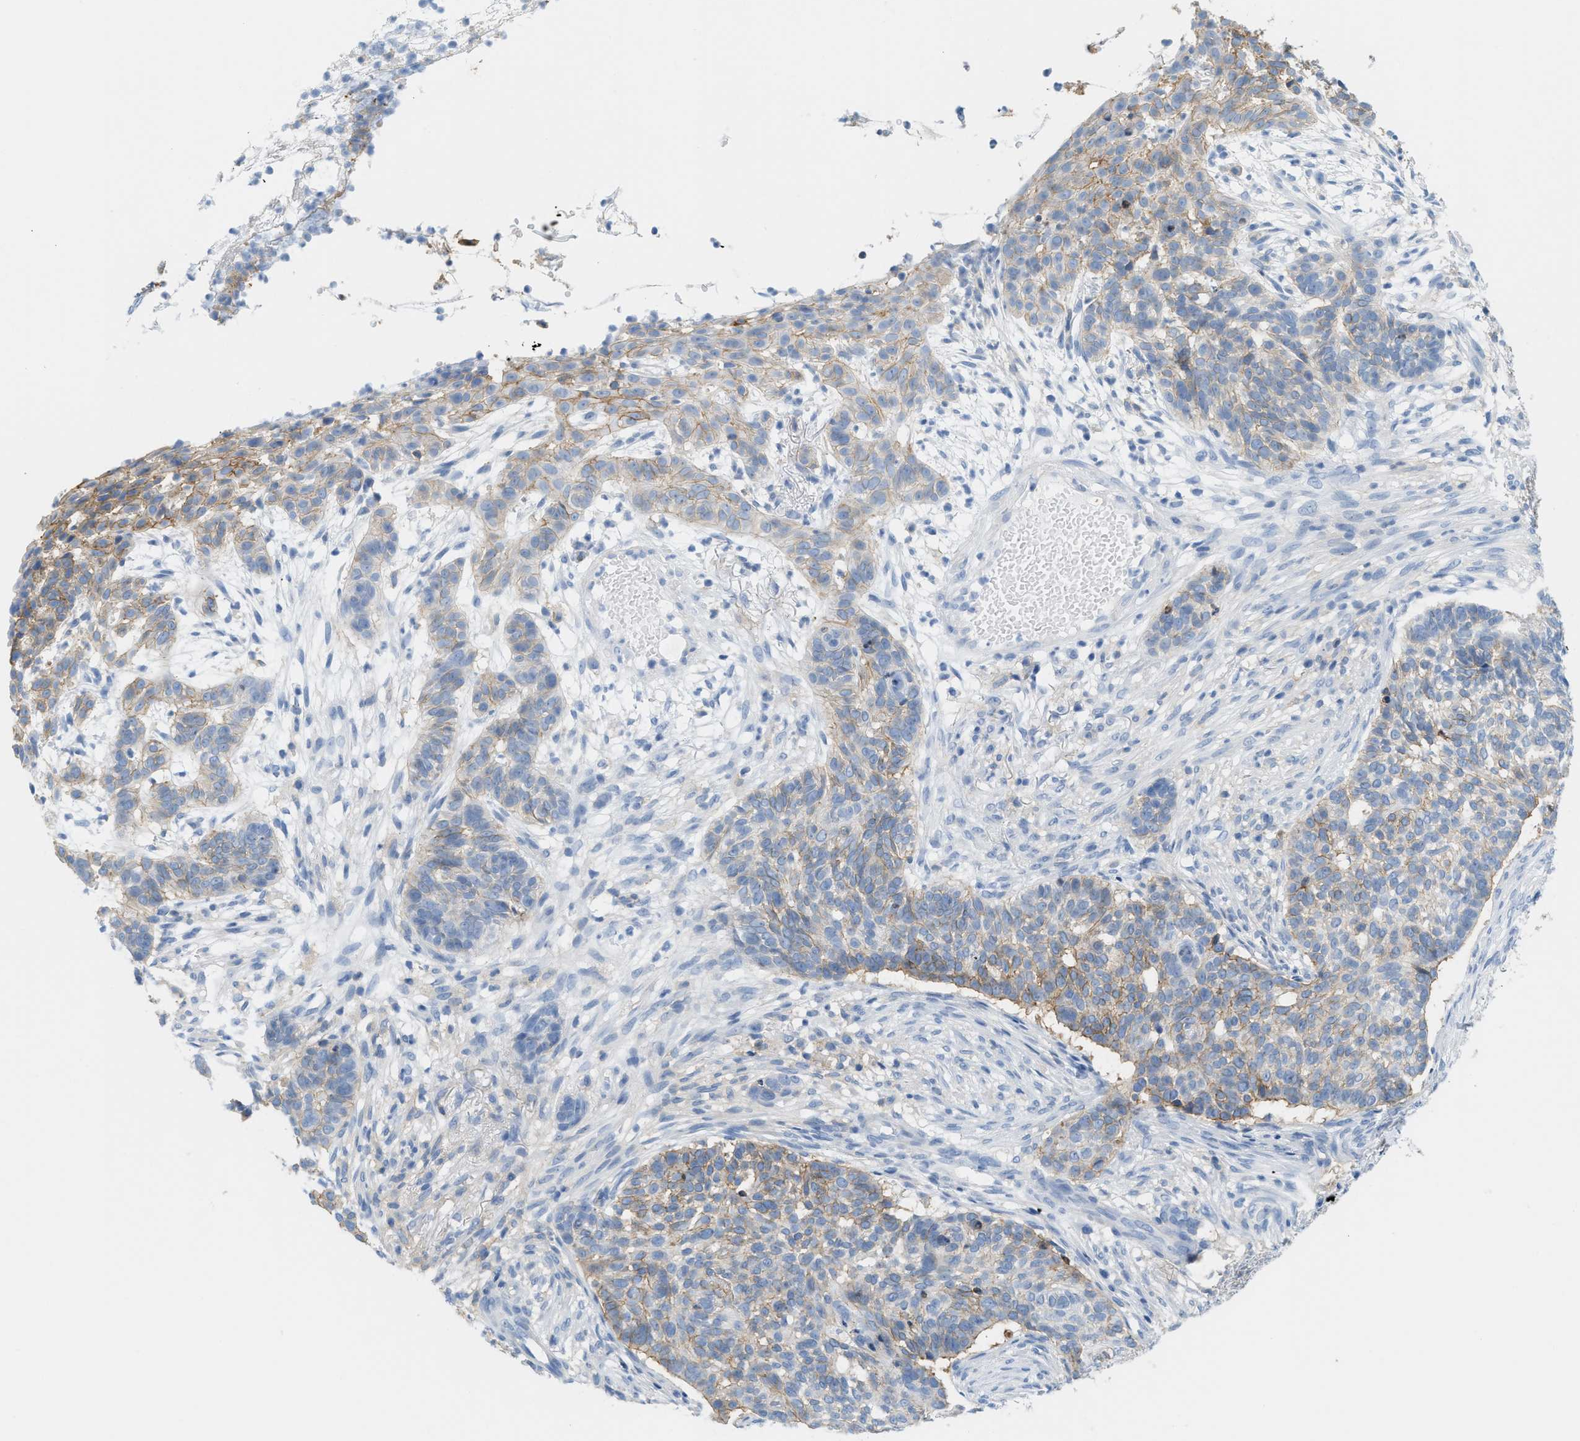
{"staining": {"intensity": "weak", "quantity": "25%-75%", "location": "cytoplasmic/membranous"}, "tissue": "skin cancer", "cell_type": "Tumor cells", "image_type": "cancer", "snomed": [{"axis": "morphology", "description": "Basal cell carcinoma"}, {"axis": "topography", "description": "Skin"}], "caption": "Human skin cancer stained with a brown dye exhibits weak cytoplasmic/membranous positive positivity in about 25%-75% of tumor cells.", "gene": "SLC3A2", "patient": {"sex": "male", "age": 85}}